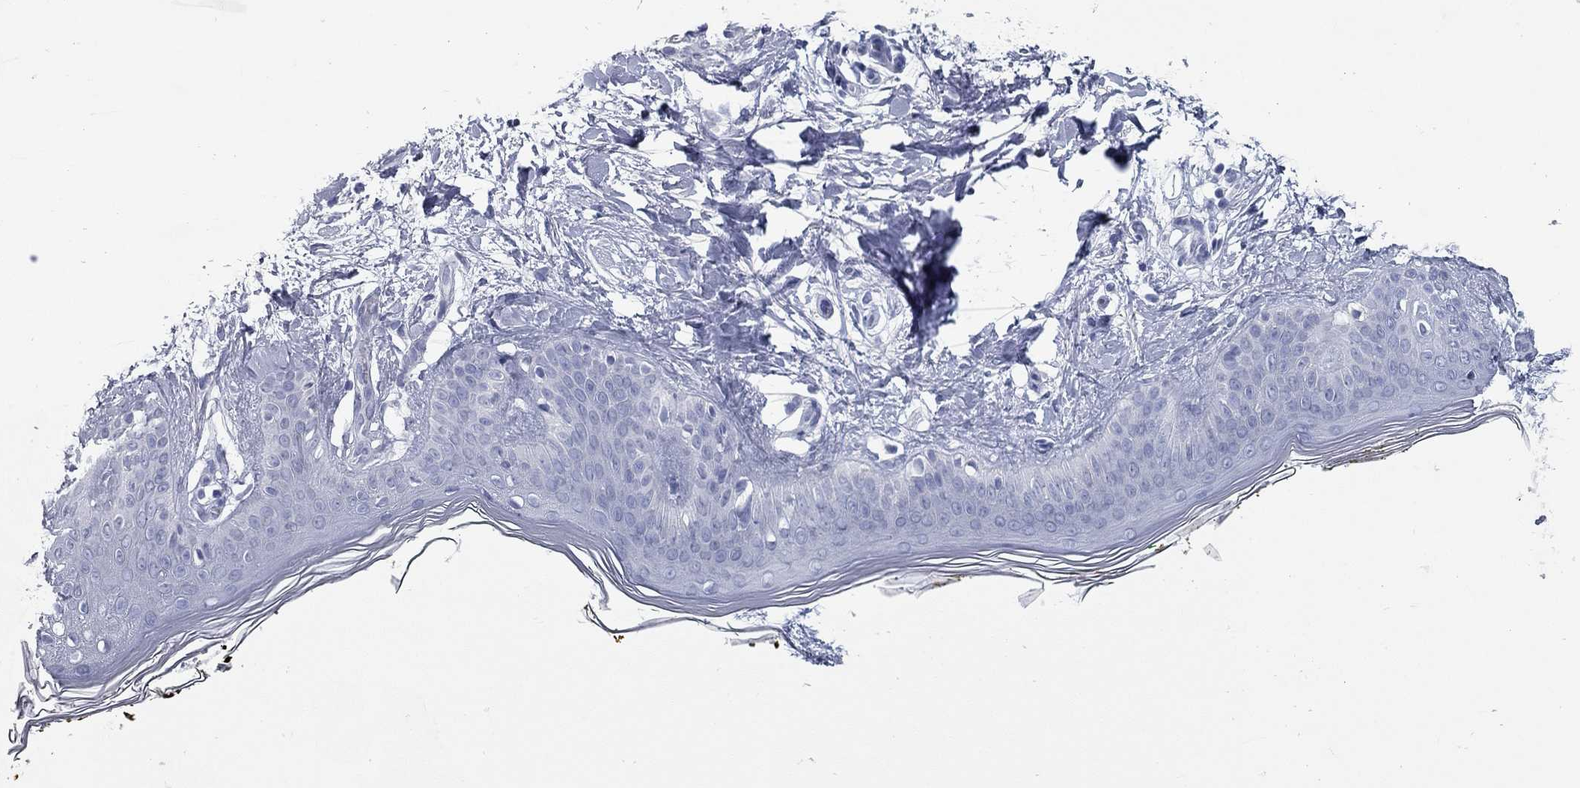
{"staining": {"intensity": "negative", "quantity": "none", "location": "none"}, "tissue": "skin", "cell_type": "Fibroblasts", "image_type": "normal", "snomed": [{"axis": "morphology", "description": "Normal tissue, NOS"}, {"axis": "topography", "description": "Skin"}], "caption": "Skin was stained to show a protein in brown. There is no significant expression in fibroblasts. (DAB immunohistochemistry (IHC) with hematoxylin counter stain).", "gene": "KIRREL2", "patient": {"sex": "female", "age": 34}}